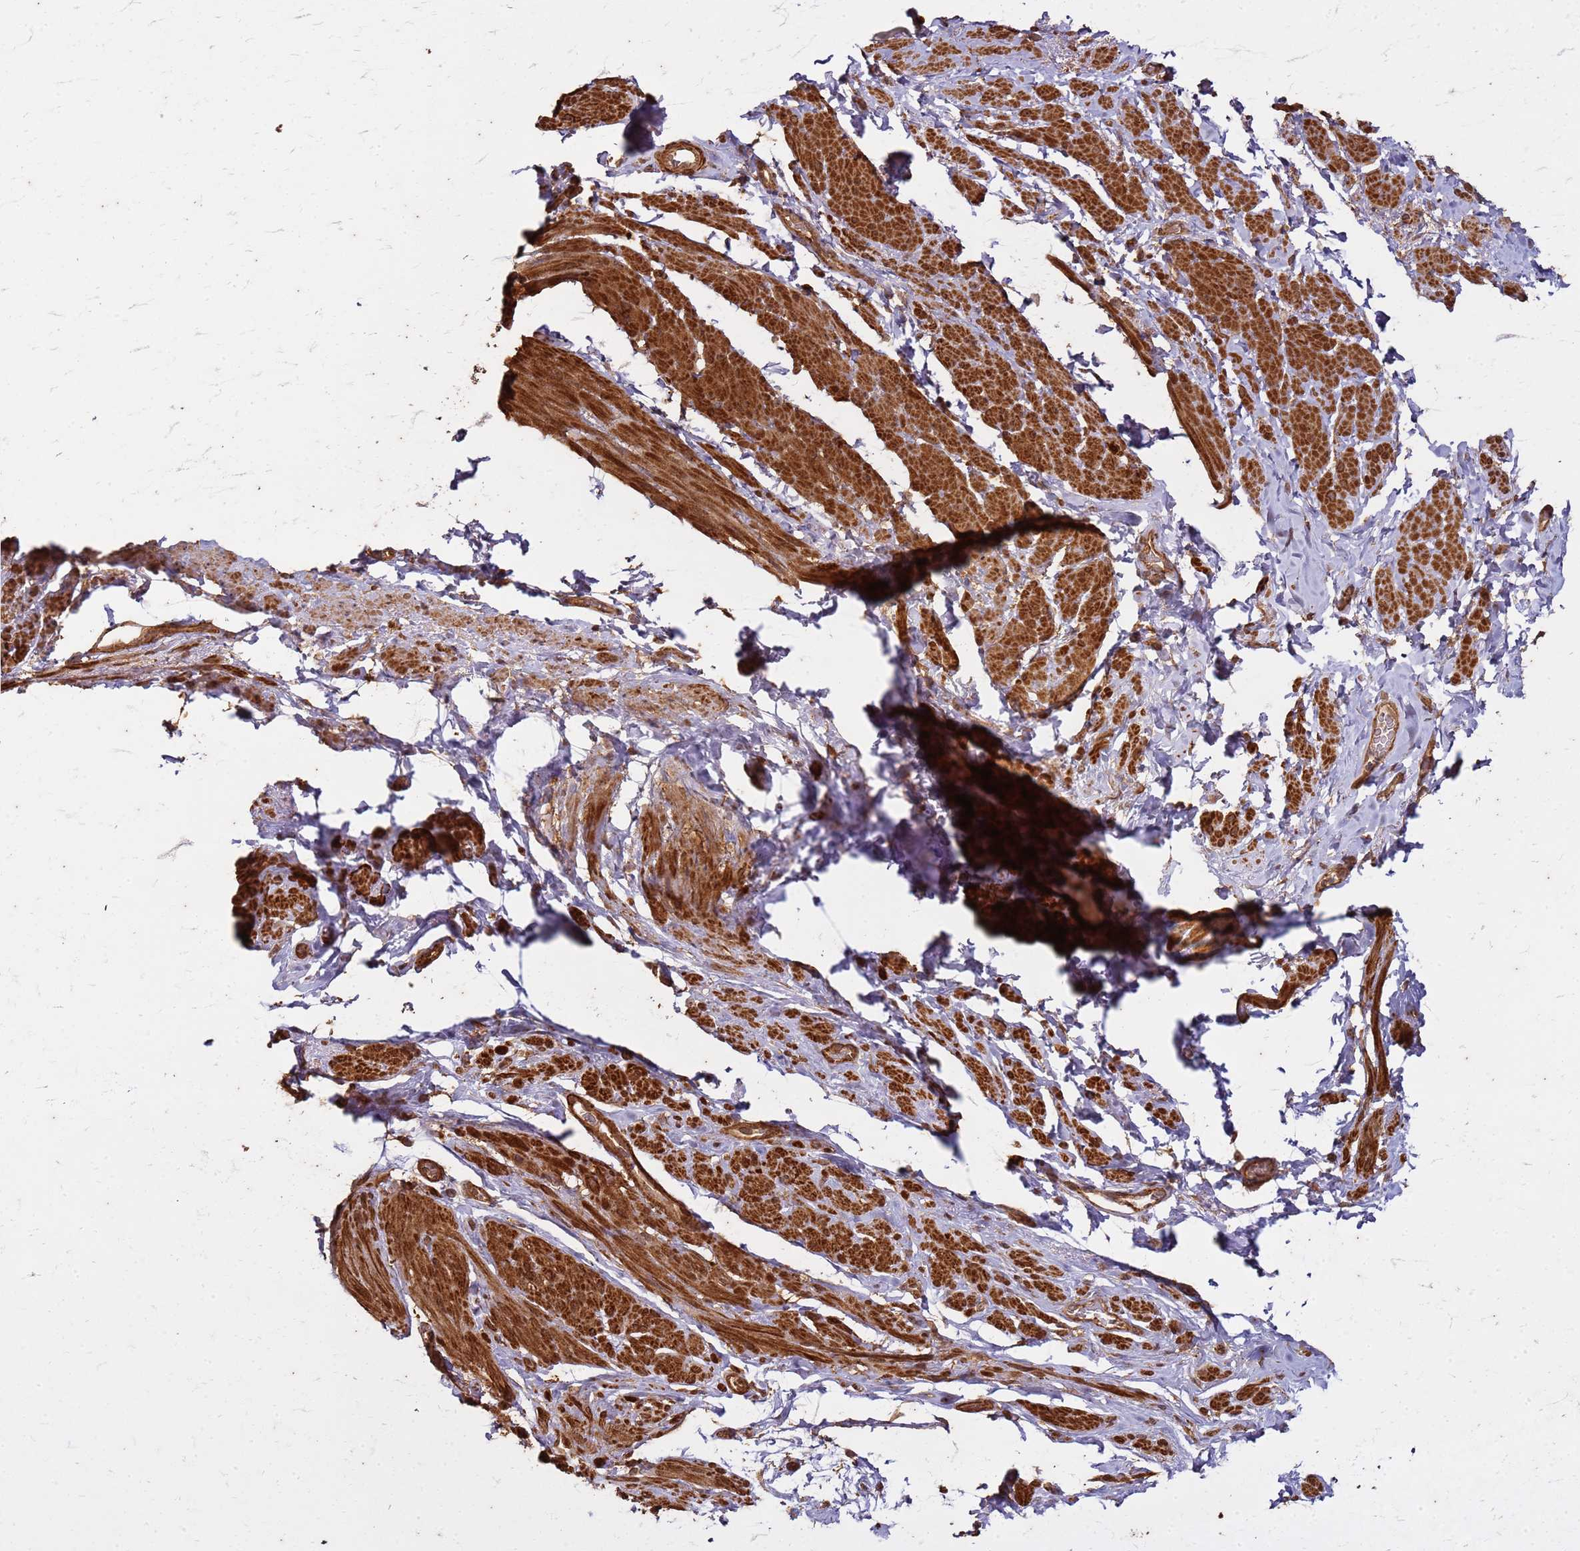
{"staining": {"intensity": "strong", "quantity": ">75%", "location": "cytoplasmic/membranous"}, "tissue": "smooth muscle", "cell_type": "Smooth muscle cells", "image_type": "normal", "snomed": [{"axis": "morphology", "description": "Normal tissue, NOS"}, {"axis": "topography", "description": "Smooth muscle"}, {"axis": "topography", "description": "Peripheral nerve tissue"}], "caption": "Immunohistochemical staining of unremarkable smooth muscle reveals >75% levels of strong cytoplasmic/membranous protein staining in approximately >75% of smooth muscle cells. The staining was performed using DAB (3,3'-diaminobenzidine) to visualize the protein expression in brown, while the nuclei were stained in blue with hematoxylin (Magnification: 20x).", "gene": "KIF26A", "patient": {"sex": "male", "age": 69}}